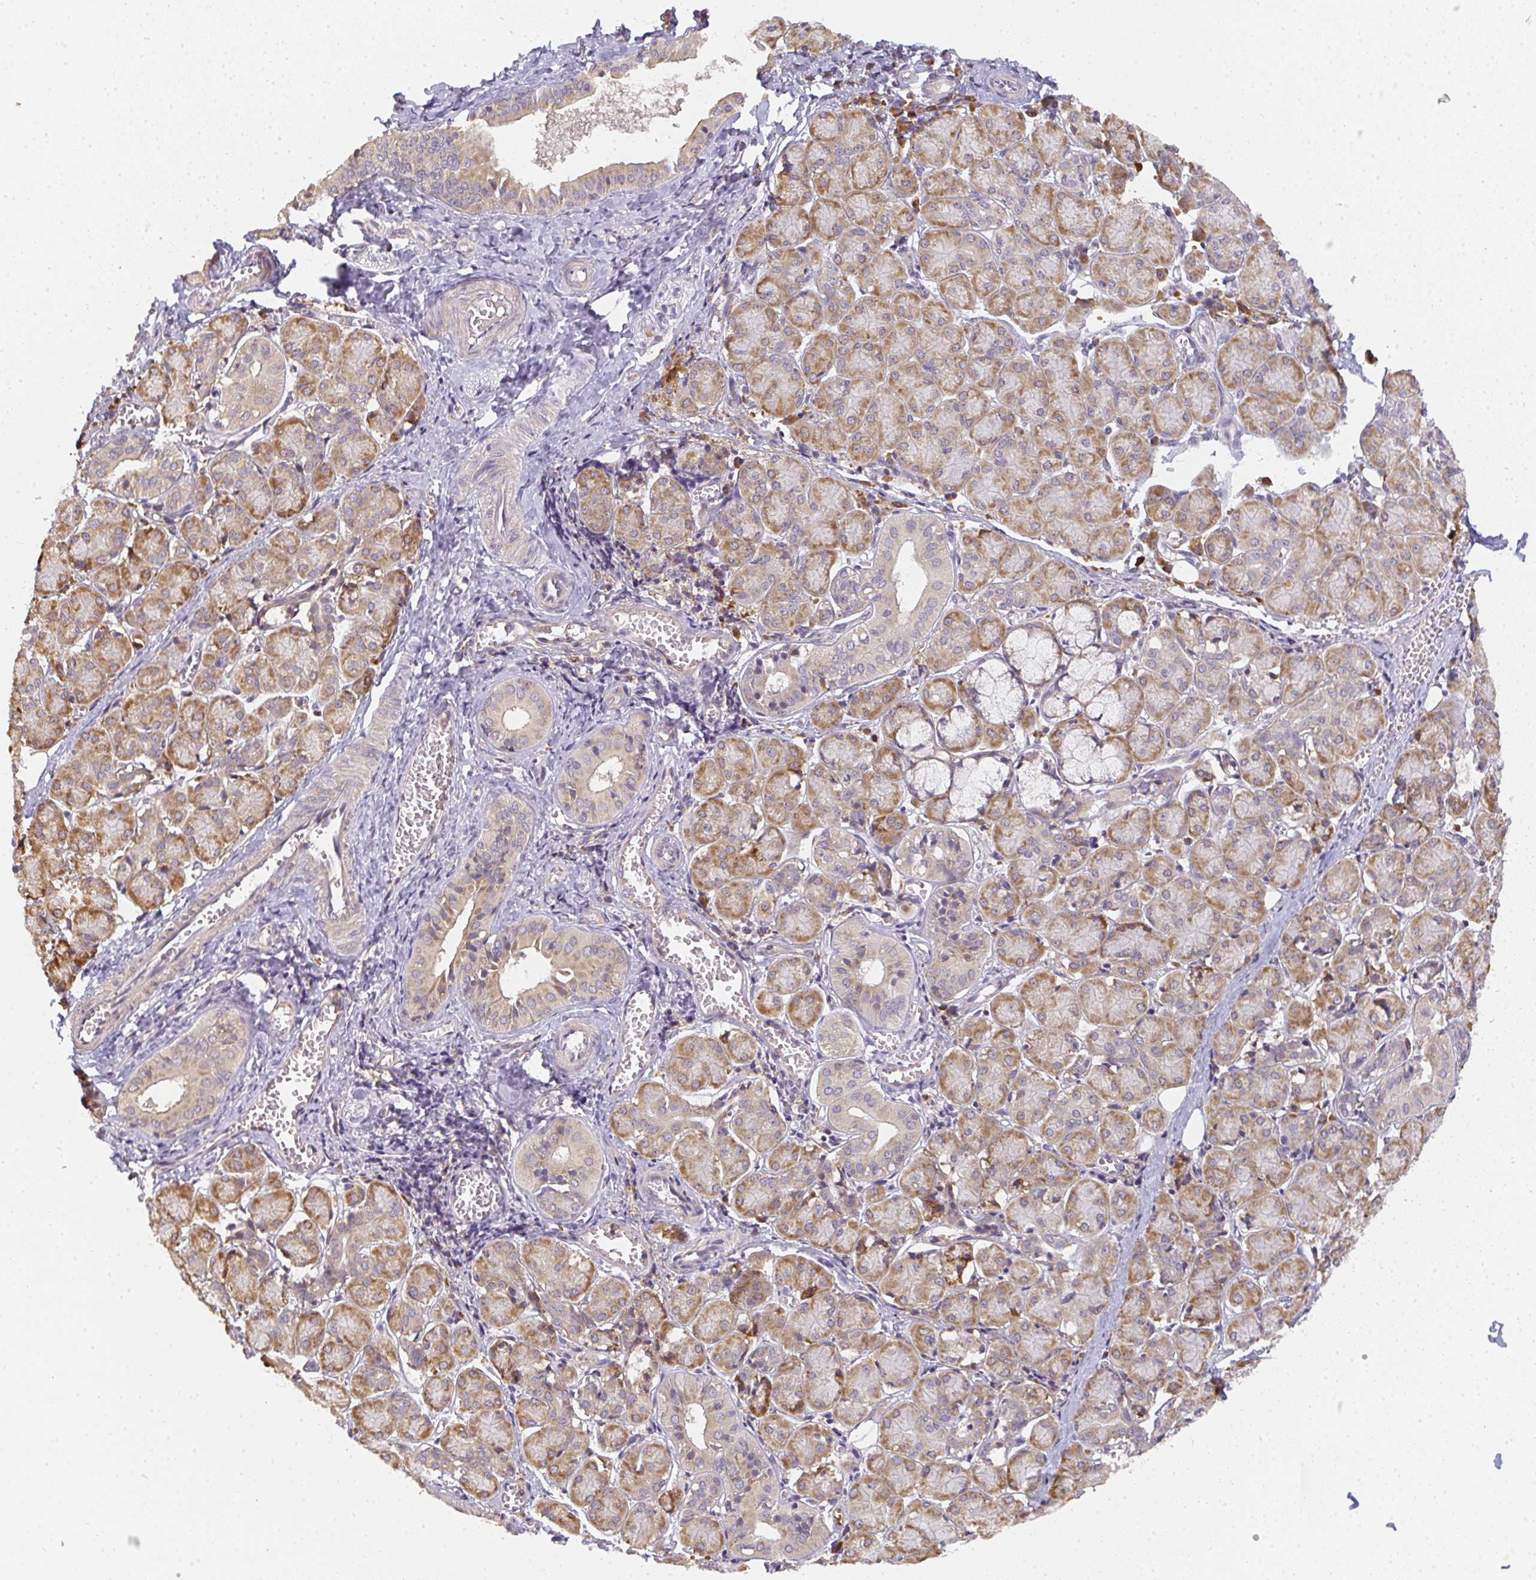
{"staining": {"intensity": "moderate", "quantity": ">75%", "location": "cytoplasmic/membranous"}, "tissue": "salivary gland", "cell_type": "Glandular cells", "image_type": "normal", "snomed": [{"axis": "morphology", "description": "Normal tissue, NOS"}, {"axis": "morphology", "description": "Inflammation, NOS"}, {"axis": "topography", "description": "Lymph node"}, {"axis": "topography", "description": "Salivary gland"}], "caption": "A high-resolution photomicrograph shows immunohistochemistry (IHC) staining of normal salivary gland, which displays moderate cytoplasmic/membranous staining in about >75% of glandular cells.", "gene": "SLC35B3", "patient": {"sex": "male", "age": 3}}